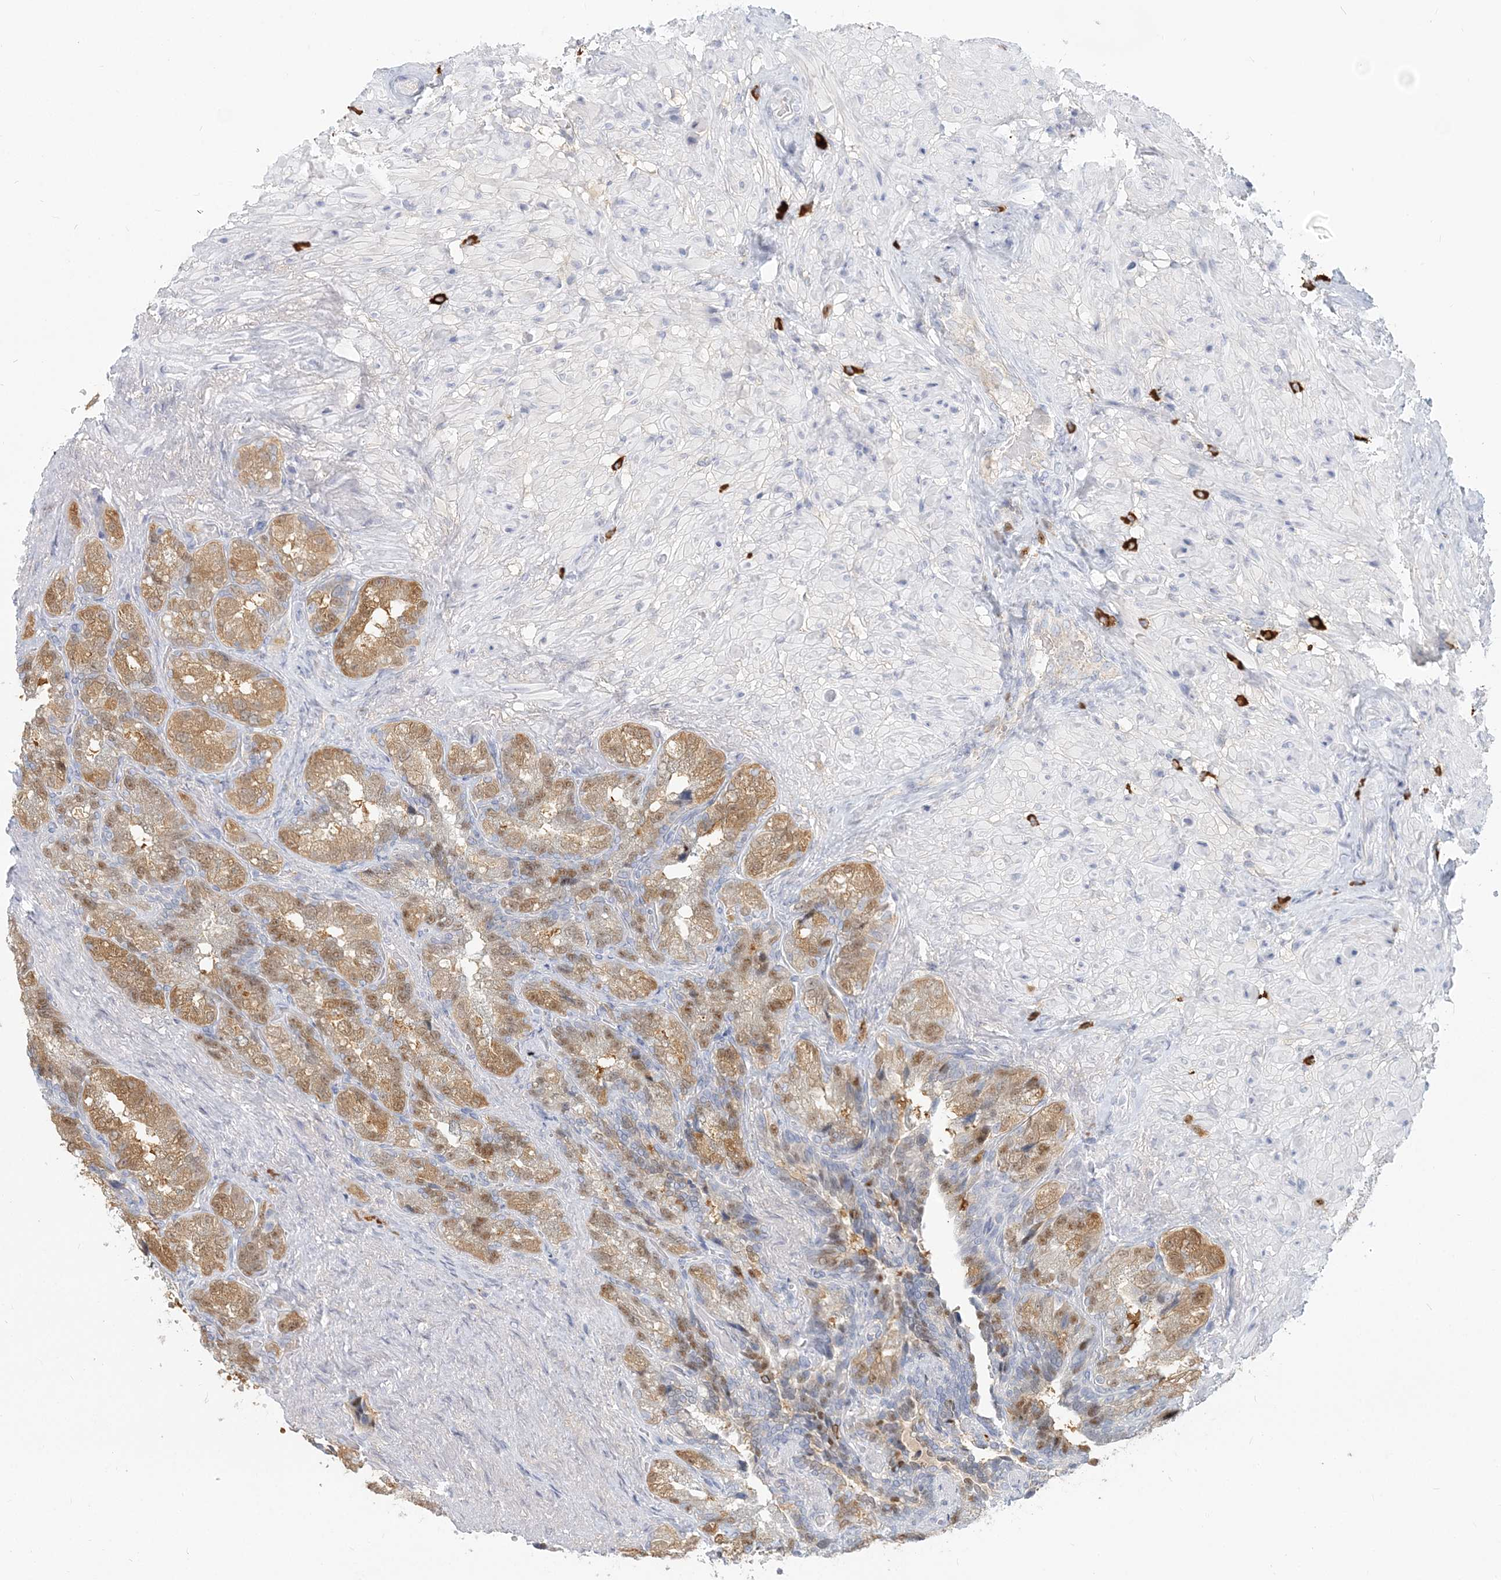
{"staining": {"intensity": "moderate", "quantity": ">75%", "location": "cytoplasmic/membranous"}, "tissue": "seminal vesicle", "cell_type": "Glandular cells", "image_type": "normal", "snomed": [{"axis": "morphology", "description": "Normal tissue, NOS"}, {"axis": "topography", "description": "Seminal veicle"}, {"axis": "topography", "description": "Peripheral nerve tissue"}], "caption": "Seminal vesicle stained for a protein shows moderate cytoplasmic/membranous positivity in glandular cells. The staining is performed using DAB brown chromogen to label protein expression. The nuclei are counter-stained blue using hematoxylin.", "gene": "GMPPA", "patient": {"sex": "male", "age": 63}}